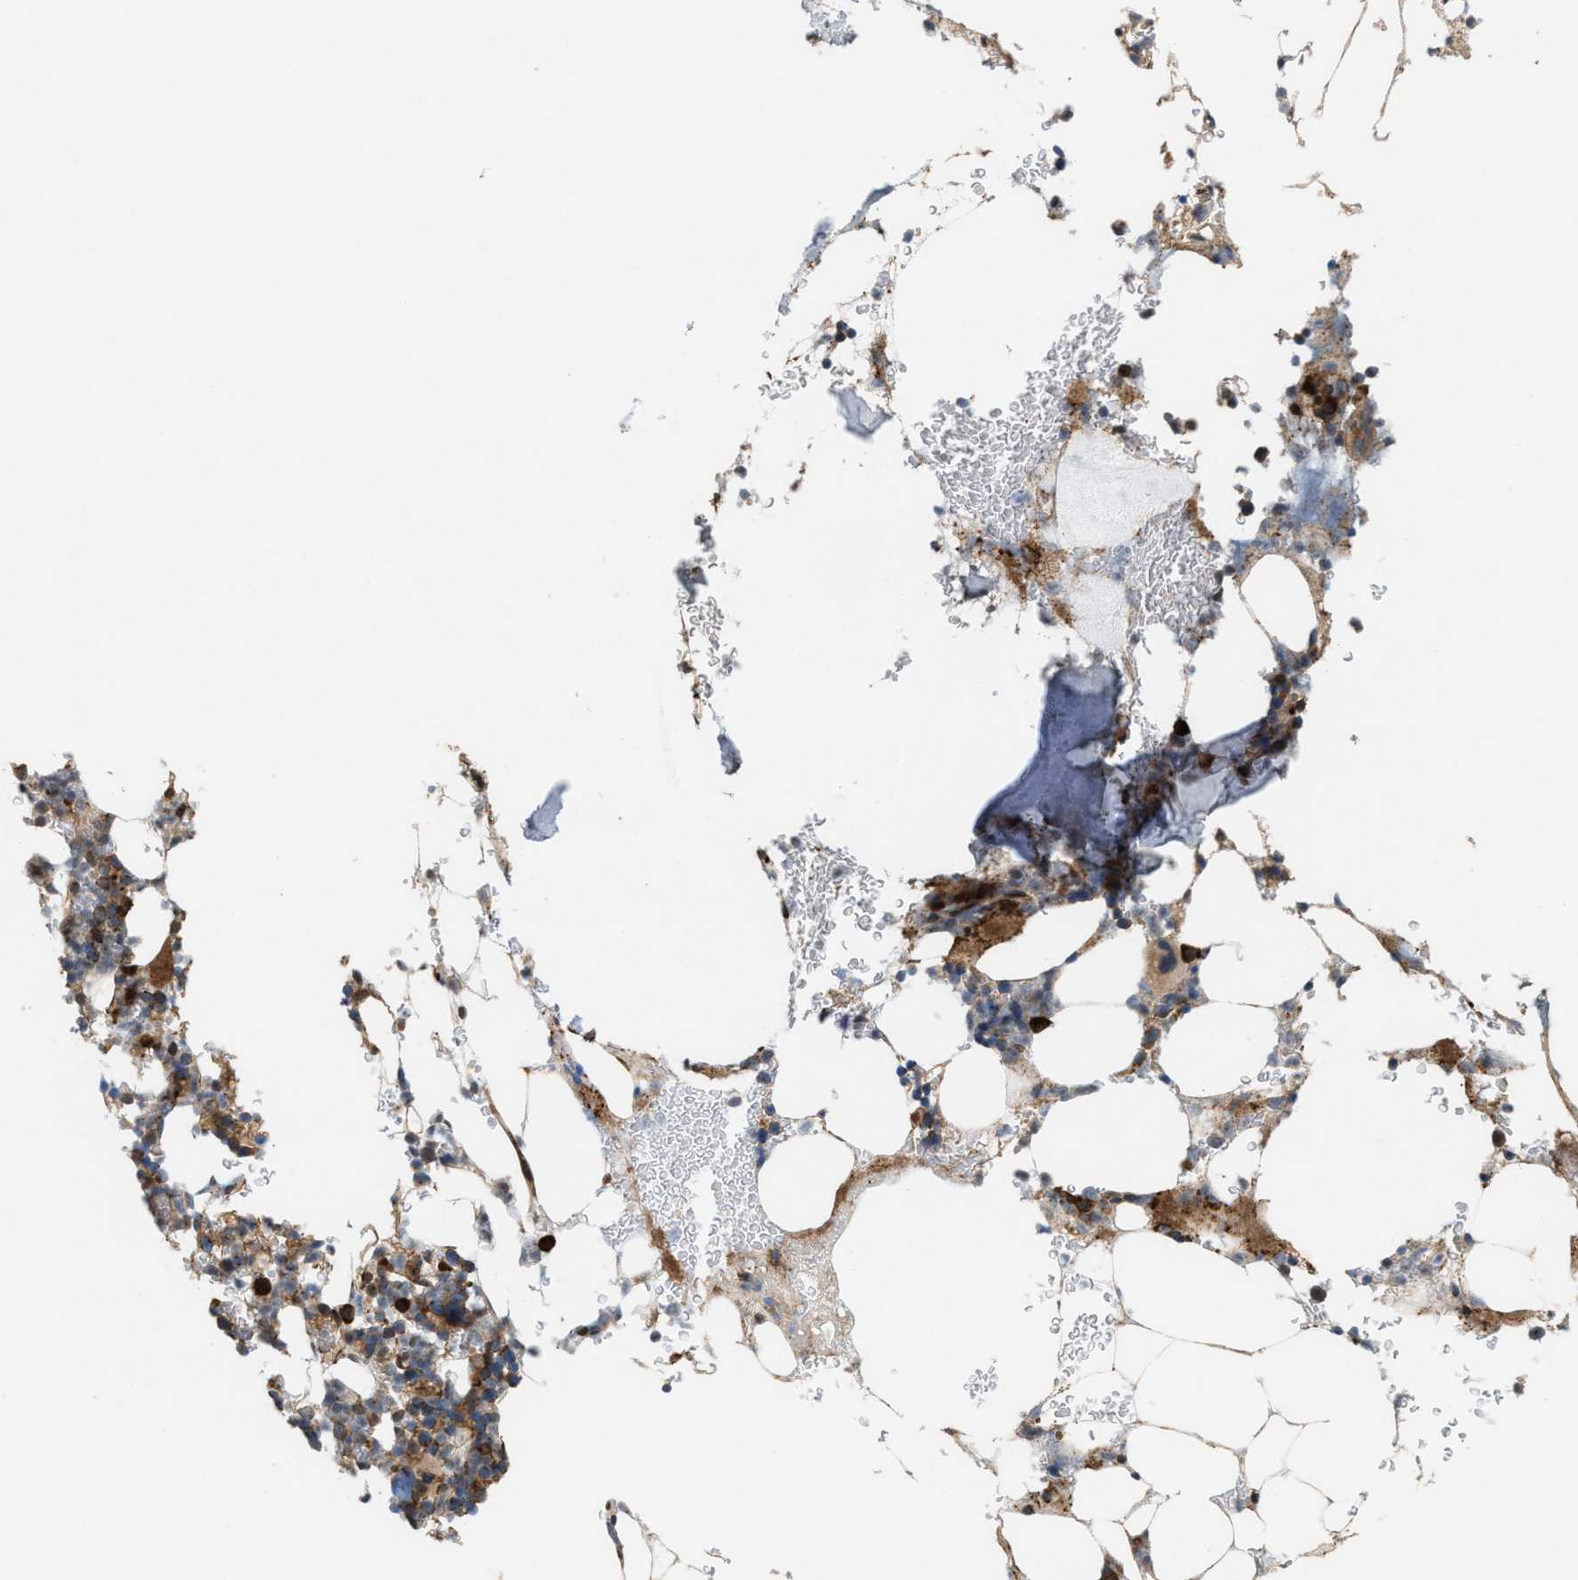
{"staining": {"intensity": "moderate", "quantity": "25%-75%", "location": "cytoplasmic/membranous"}, "tissue": "bone marrow", "cell_type": "Hematopoietic cells", "image_type": "normal", "snomed": [{"axis": "morphology", "description": "Normal tissue, NOS"}, {"axis": "topography", "description": "Bone marrow"}], "caption": "Brown immunohistochemical staining in unremarkable human bone marrow shows moderate cytoplasmic/membranous expression in approximately 25%-75% of hematopoietic cells. The staining is performed using DAB brown chromogen to label protein expression. The nuclei are counter-stained blue using hematoxylin.", "gene": "MFSD6", "patient": {"sex": "female", "age": 81}}